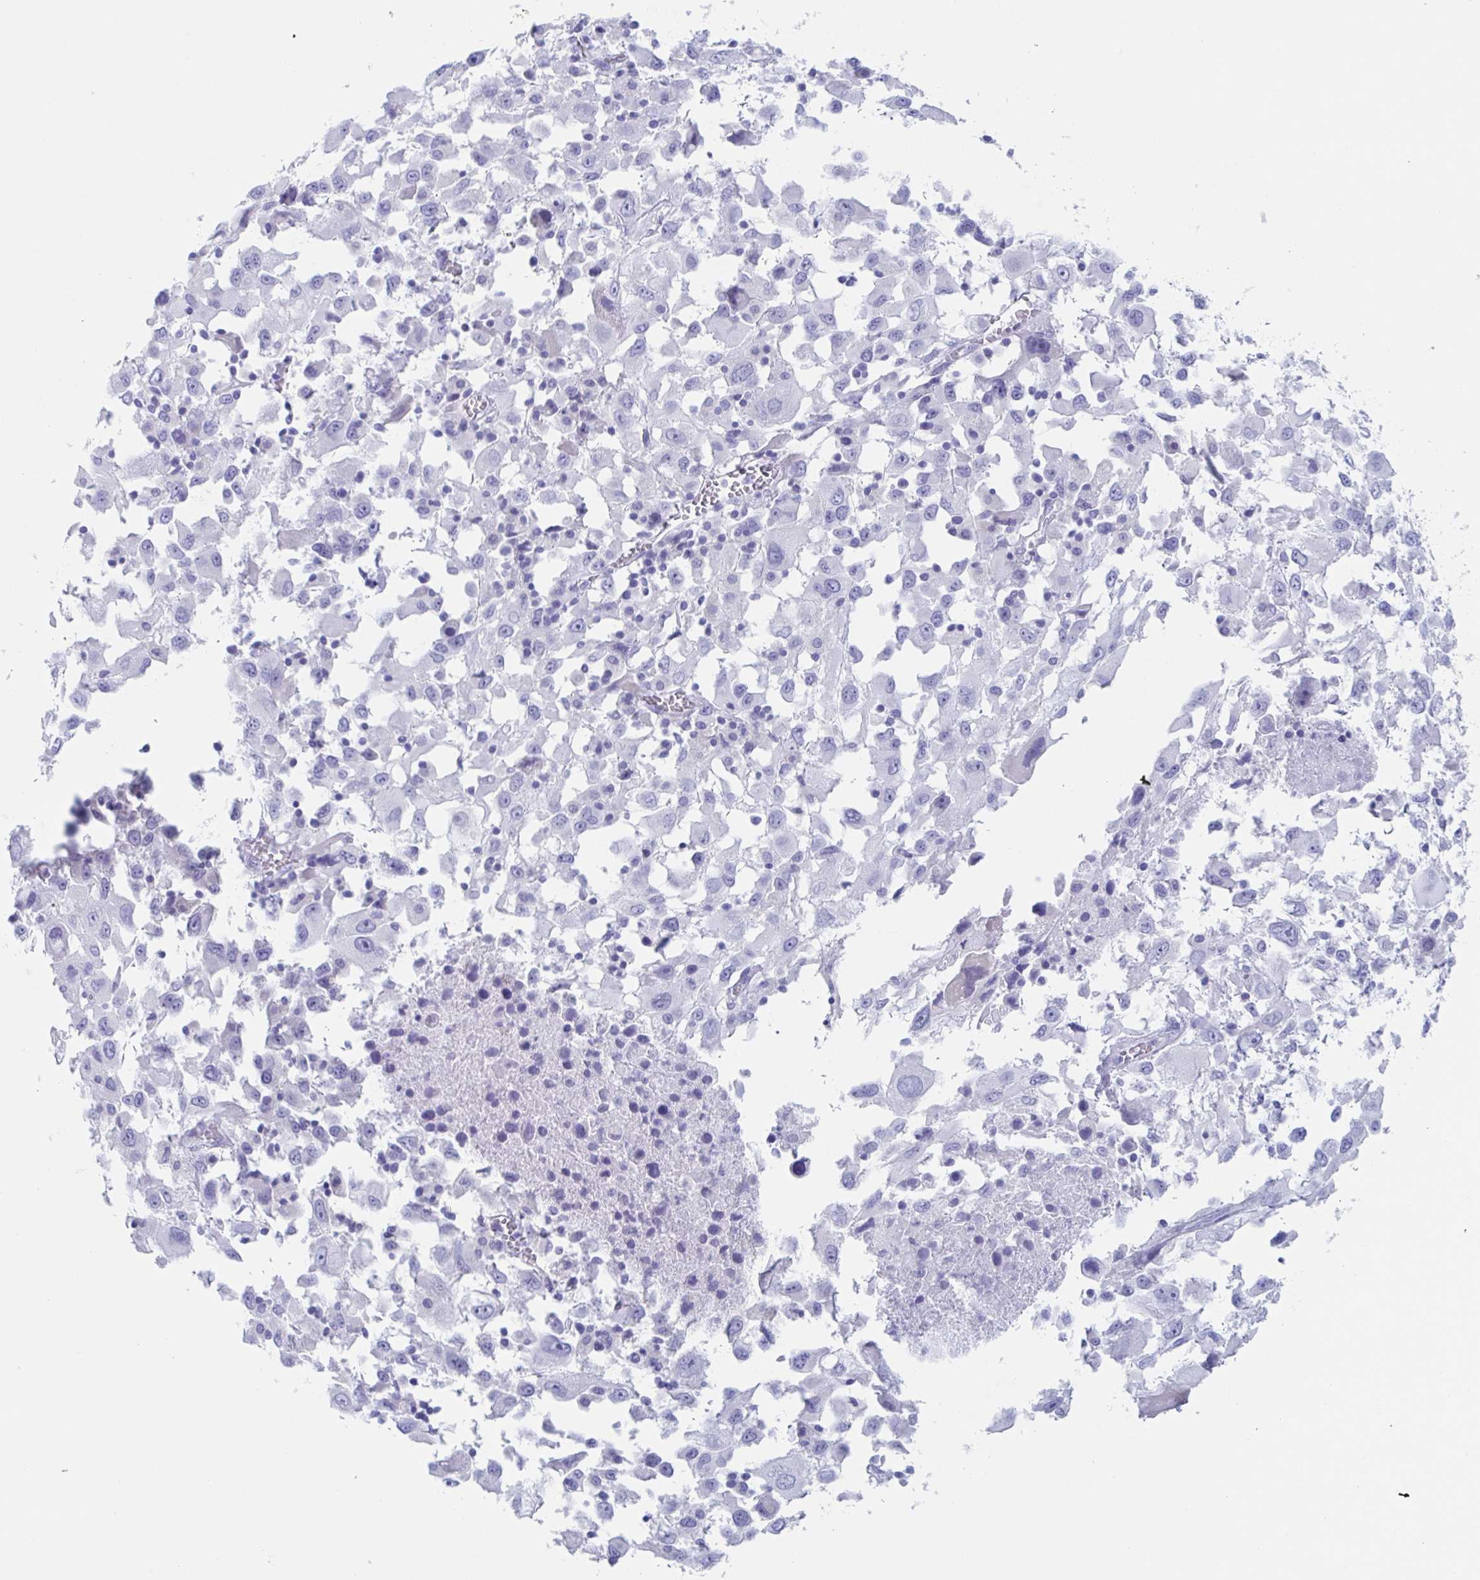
{"staining": {"intensity": "negative", "quantity": "none", "location": "none"}, "tissue": "melanoma", "cell_type": "Tumor cells", "image_type": "cancer", "snomed": [{"axis": "morphology", "description": "Malignant melanoma, Metastatic site"}, {"axis": "topography", "description": "Soft tissue"}], "caption": "High magnification brightfield microscopy of malignant melanoma (metastatic site) stained with DAB (brown) and counterstained with hematoxylin (blue): tumor cells show no significant expression.", "gene": "ZPBP", "patient": {"sex": "male", "age": 50}}